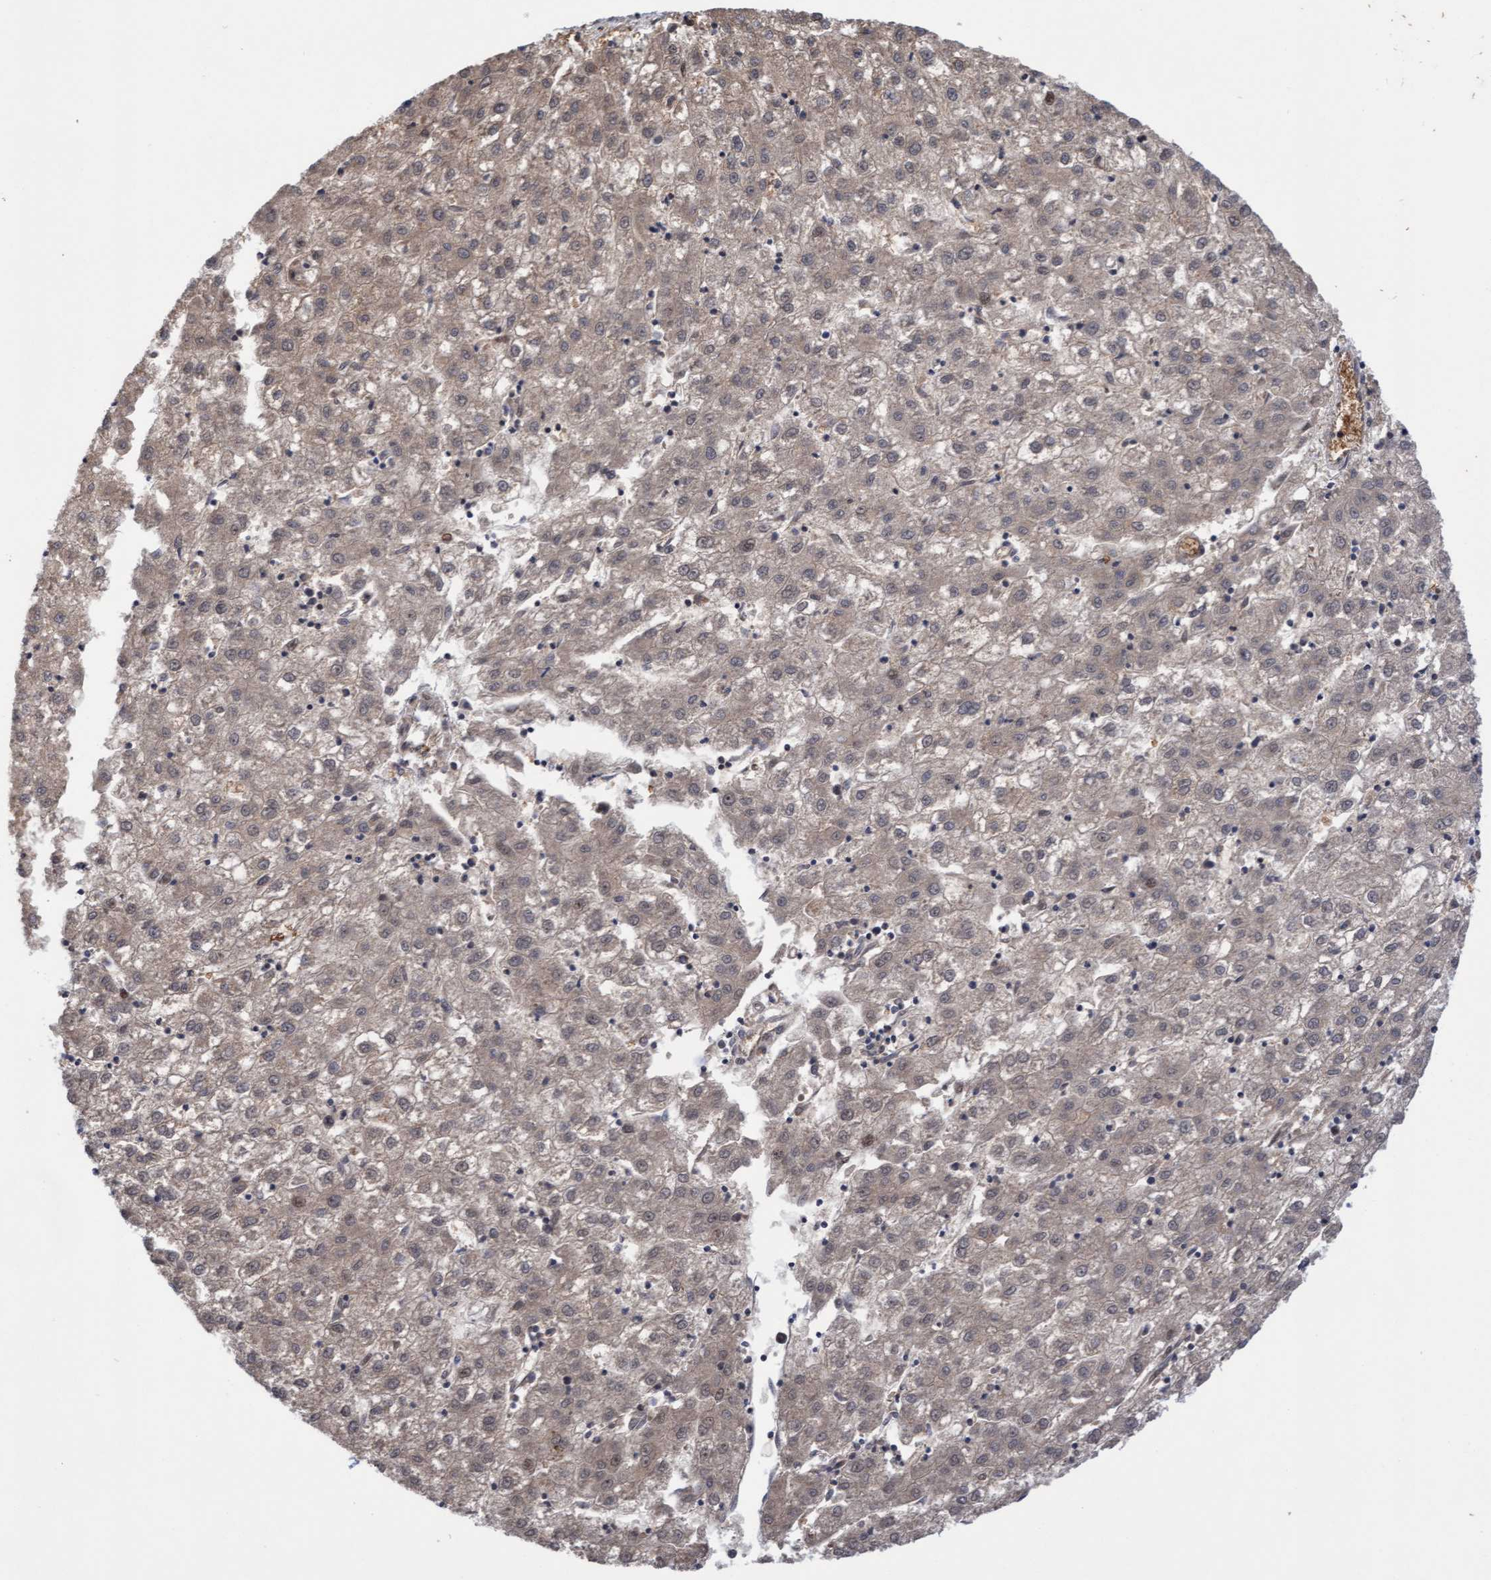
{"staining": {"intensity": "weak", "quantity": "25%-75%", "location": "cytoplasmic/membranous"}, "tissue": "liver cancer", "cell_type": "Tumor cells", "image_type": "cancer", "snomed": [{"axis": "morphology", "description": "Carcinoma, Hepatocellular, NOS"}, {"axis": "topography", "description": "Liver"}], "caption": "Protein staining by IHC exhibits weak cytoplasmic/membranous positivity in approximately 25%-75% of tumor cells in liver cancer (hepatocellular carcinoma).", "gene": "TANC2", "patient": {"sex": "male", "age": 72}}